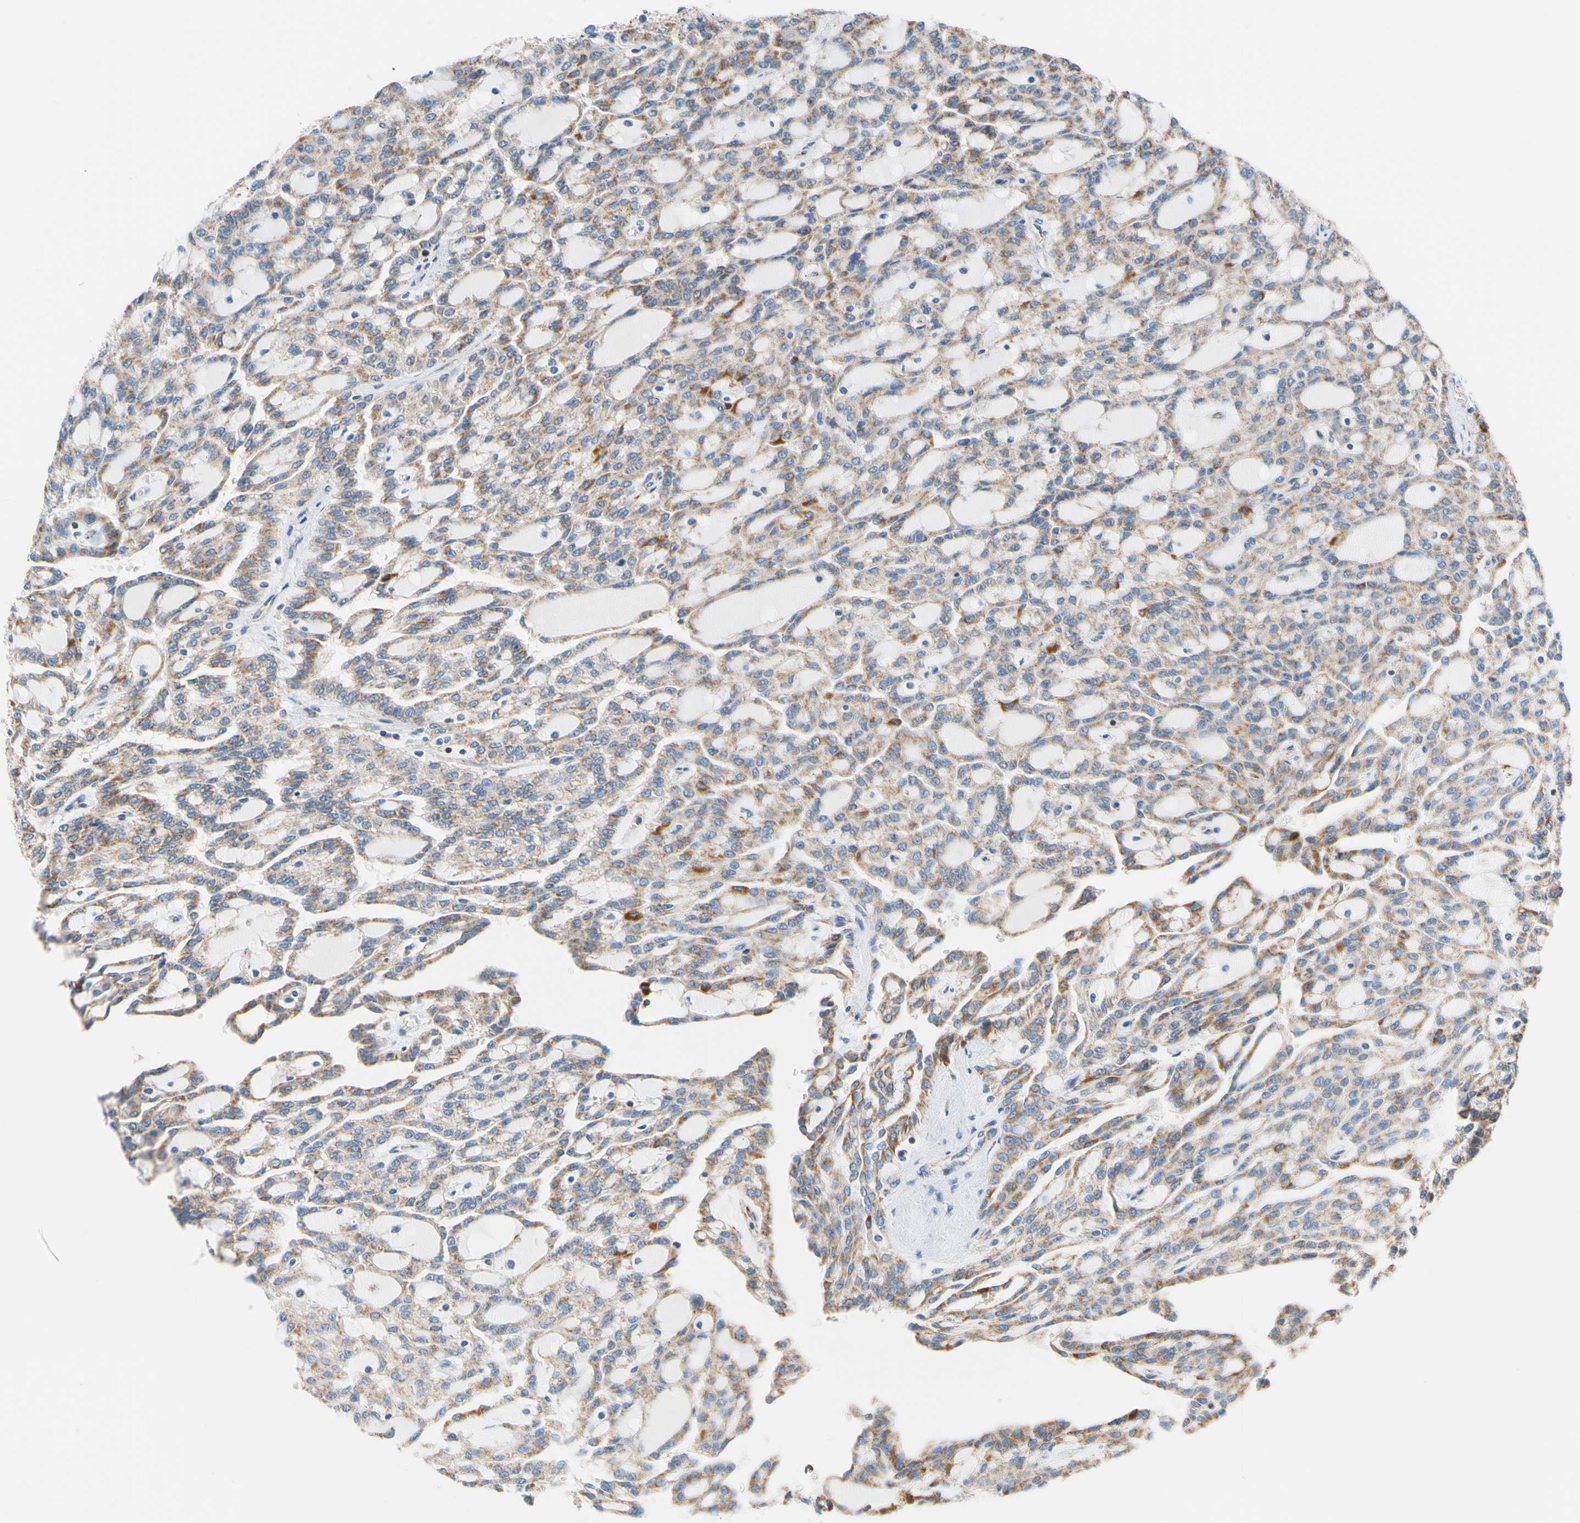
{"staining": {"intensity": "moderate", "quantity": "25%-75%", "location": "cytoplasmic/membranous"}, "tissue": "renal cancer", "cell_type": "Tumor cells", "image_type": "cancer", "snomed": [{"axis": "morphology", "description": "Adenocarcinoma, NOS"}, {"axis": "topography", "description": "Kidney"}], "caption": "An image showing moderate cytoplasmic/membranous positivity in about 25%-75% of tumor cells in renal cancer, as visualized by brown immunohistochemical staining.", "gene": "CLPP", "patient": {"sex": "male", "age": 63}}